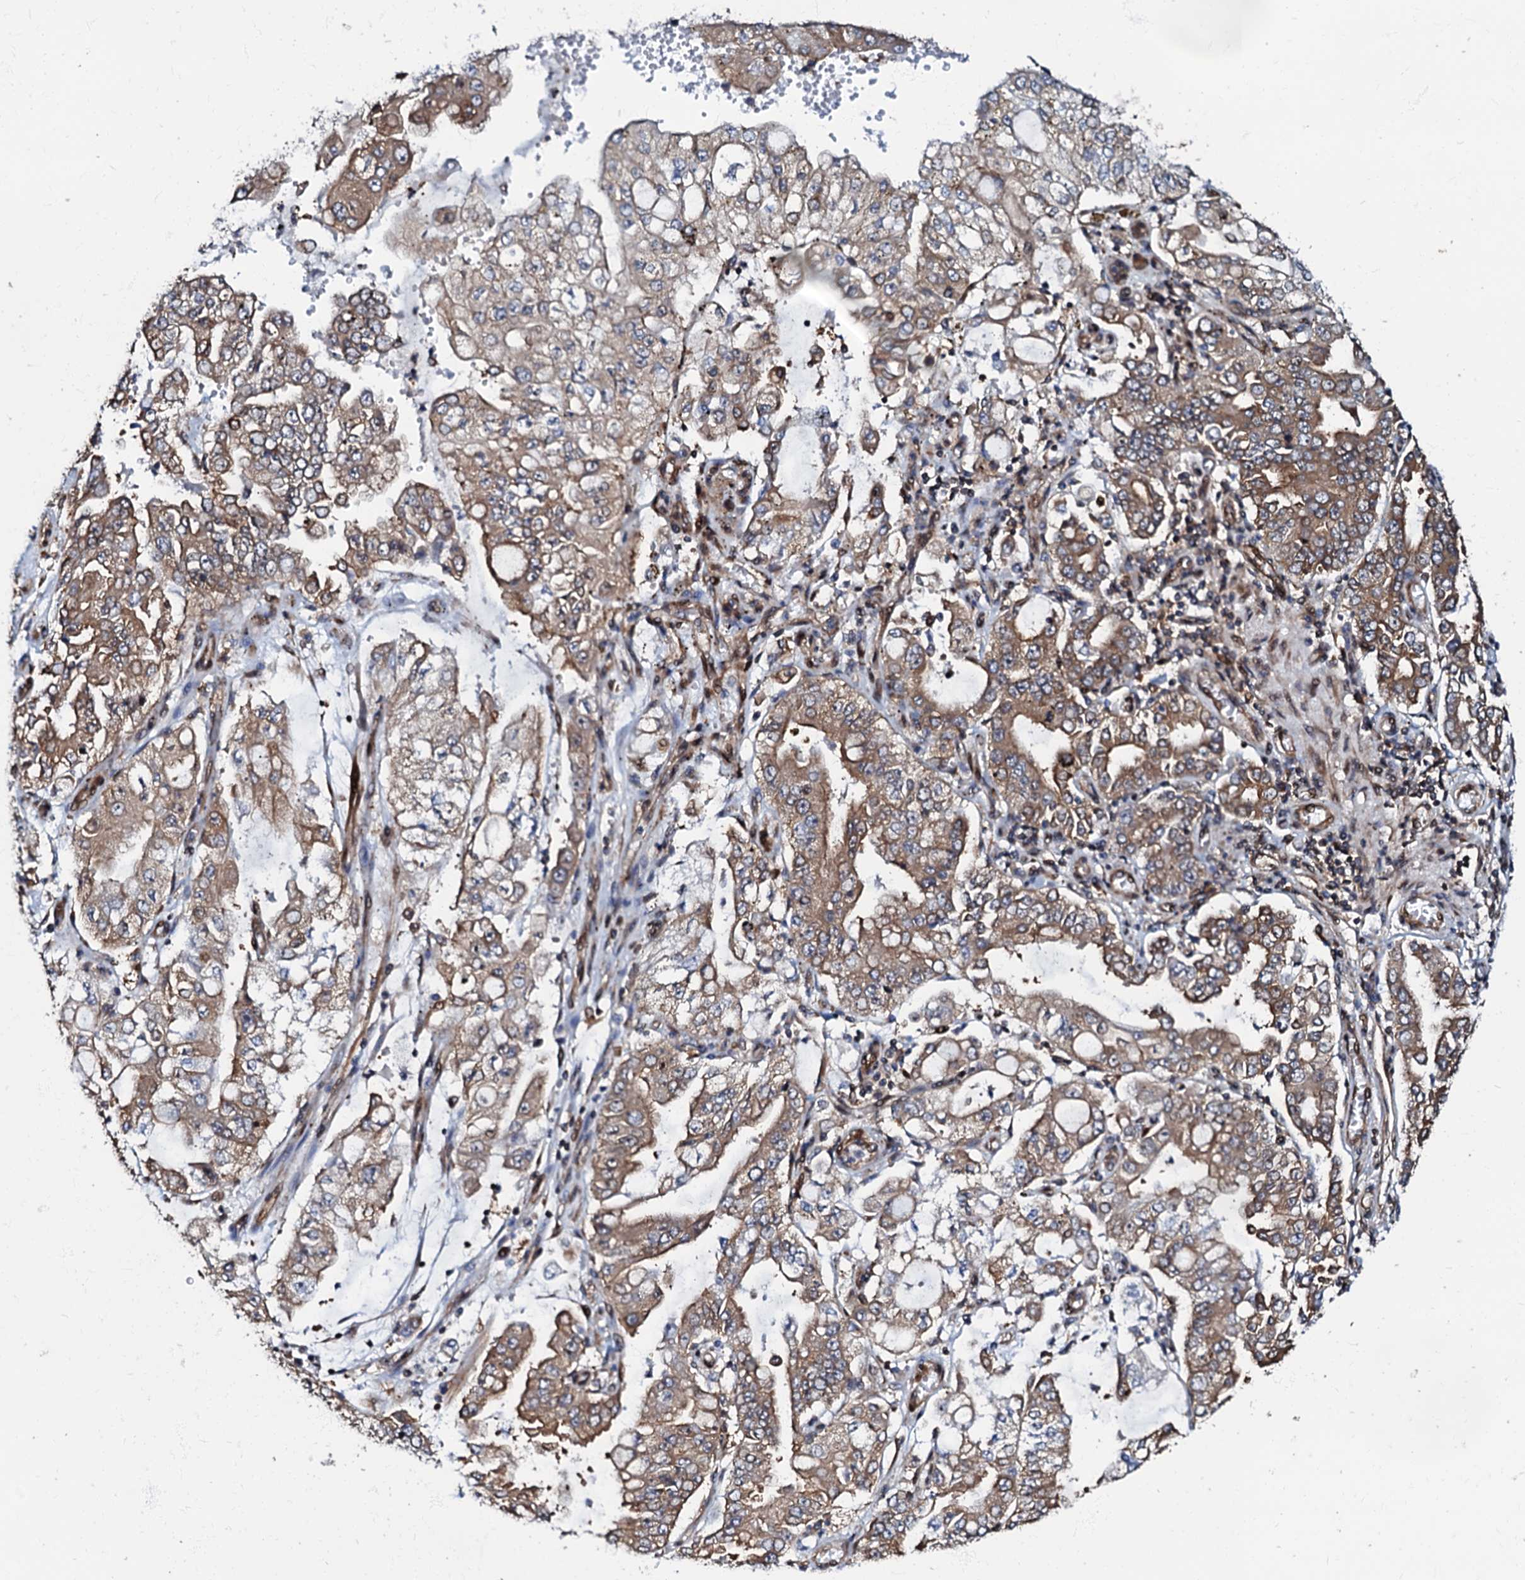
{"staining": {"intensity": "moderate", "quantity": ">75%", "location": "cytoplasmic/membranous"}, "tissue": "stomach cancer", "cell_type": "Tumor cells", "image_type": "cancer", "snomed": [{"axis": "morphology", "description": "Adenocarcinoma, NOS"}, {"axis": "topography", "description": "Stomach"}], "caption": "Immunohistochemistry (IHC) image of stomach cancer (adenocarcinoma) stained for a protein (brown), which exhibits medium levels of moderate cytoplasmic/membranous expression in approximately >75% of tumor cells.", "gene": "OSBP", "patient": {"sex": "male", "age": 76}}